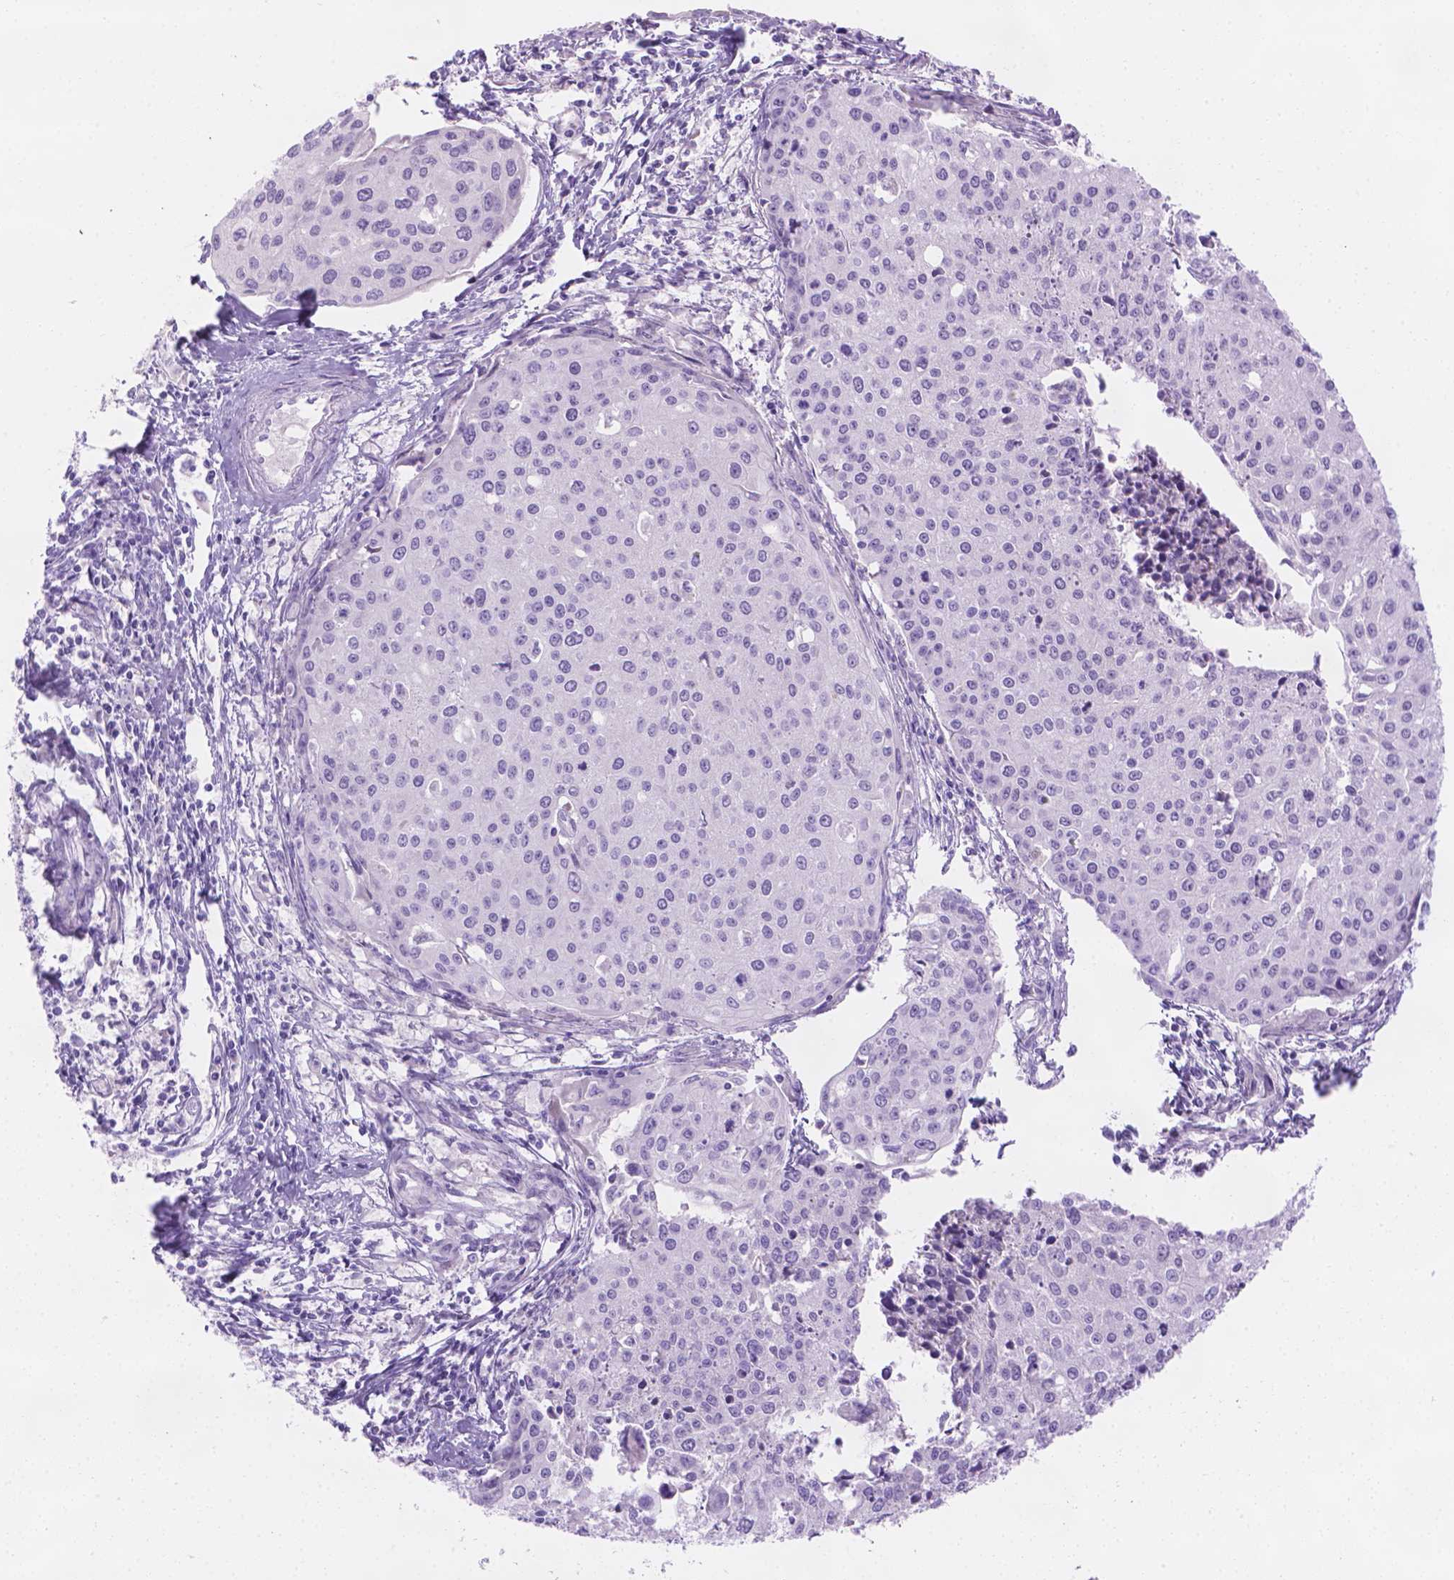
{"staining": {"intensity": "negative", "quantity": "none", "location": "none"}, "tissue": "cervical cancer", "cell_type": "Tumor cells", "image_type": "cancer", "snomed": [{"axis": "morphology", "description": "Squamous cell carcinoma, NOS"}, {"axis": "topography", "description": "Cervix"}], "caption": "A micrograph of human squamous cell carcinoma (cervical) is negative for staining in tumor cells. The staining is performed using DAB brown chromogen with nuclei counter-stained in using hematoxylin.", "gene": "MLN", "patient": {"sex": "female", "age": 38}}